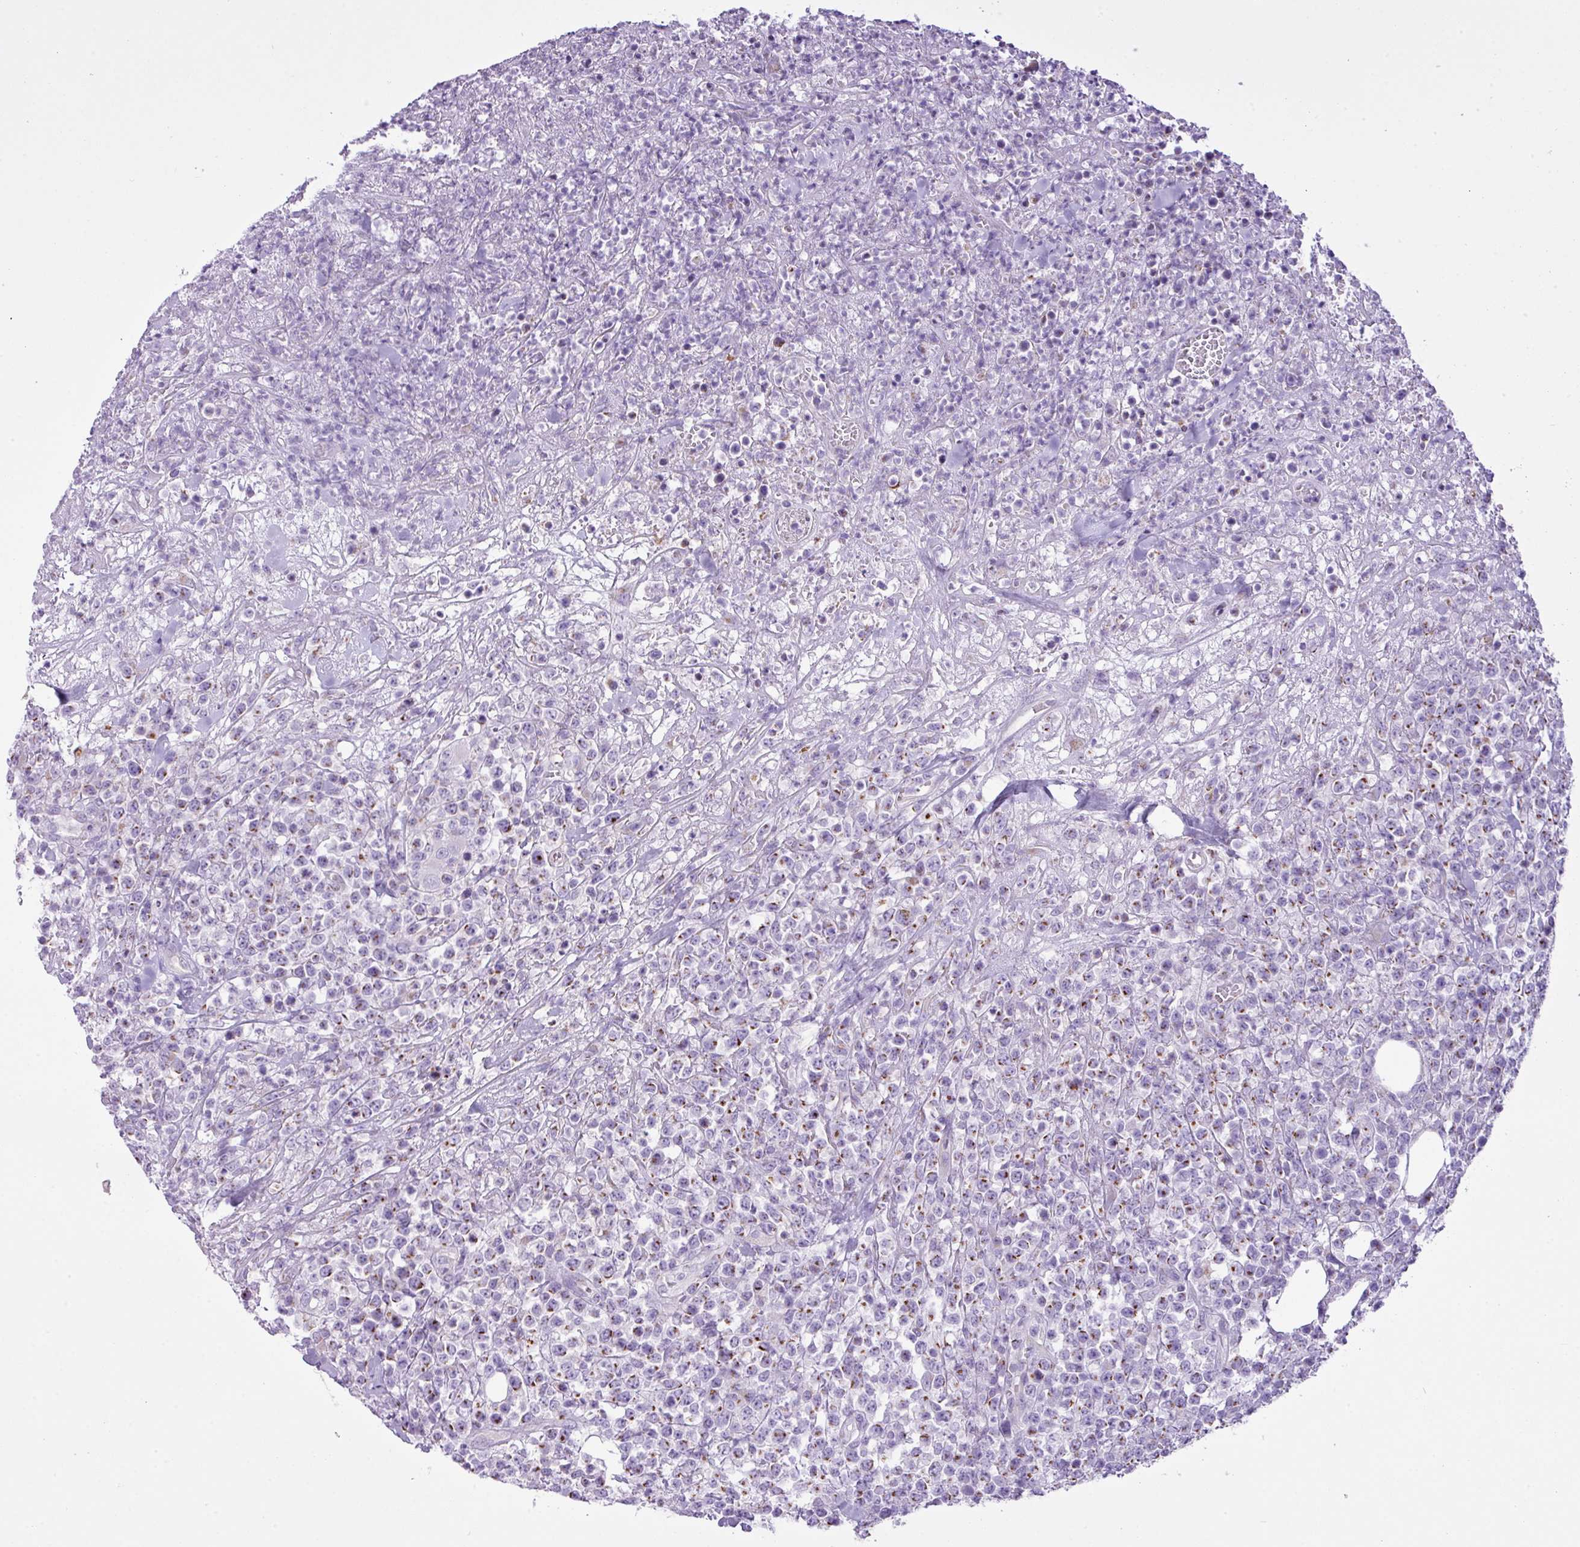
{"staining": {"intensity": "negative", "quantity": "none", "location": "none"}, "tissue": "lymphoma", "cell_type": "Tumor cells", "image_type": "cancer", "snomed": [{"axis": "morphology", "description": "Malignant lymphoma, non-Hodgkin's type, High grade"}, {"axis": "topography", "description": "Colon"}], "caption": "Tumor cells show no significant protein positivity in lymphoma.", "gene": "FAM43A", "patient": {"sex": "female", "age": 53}}